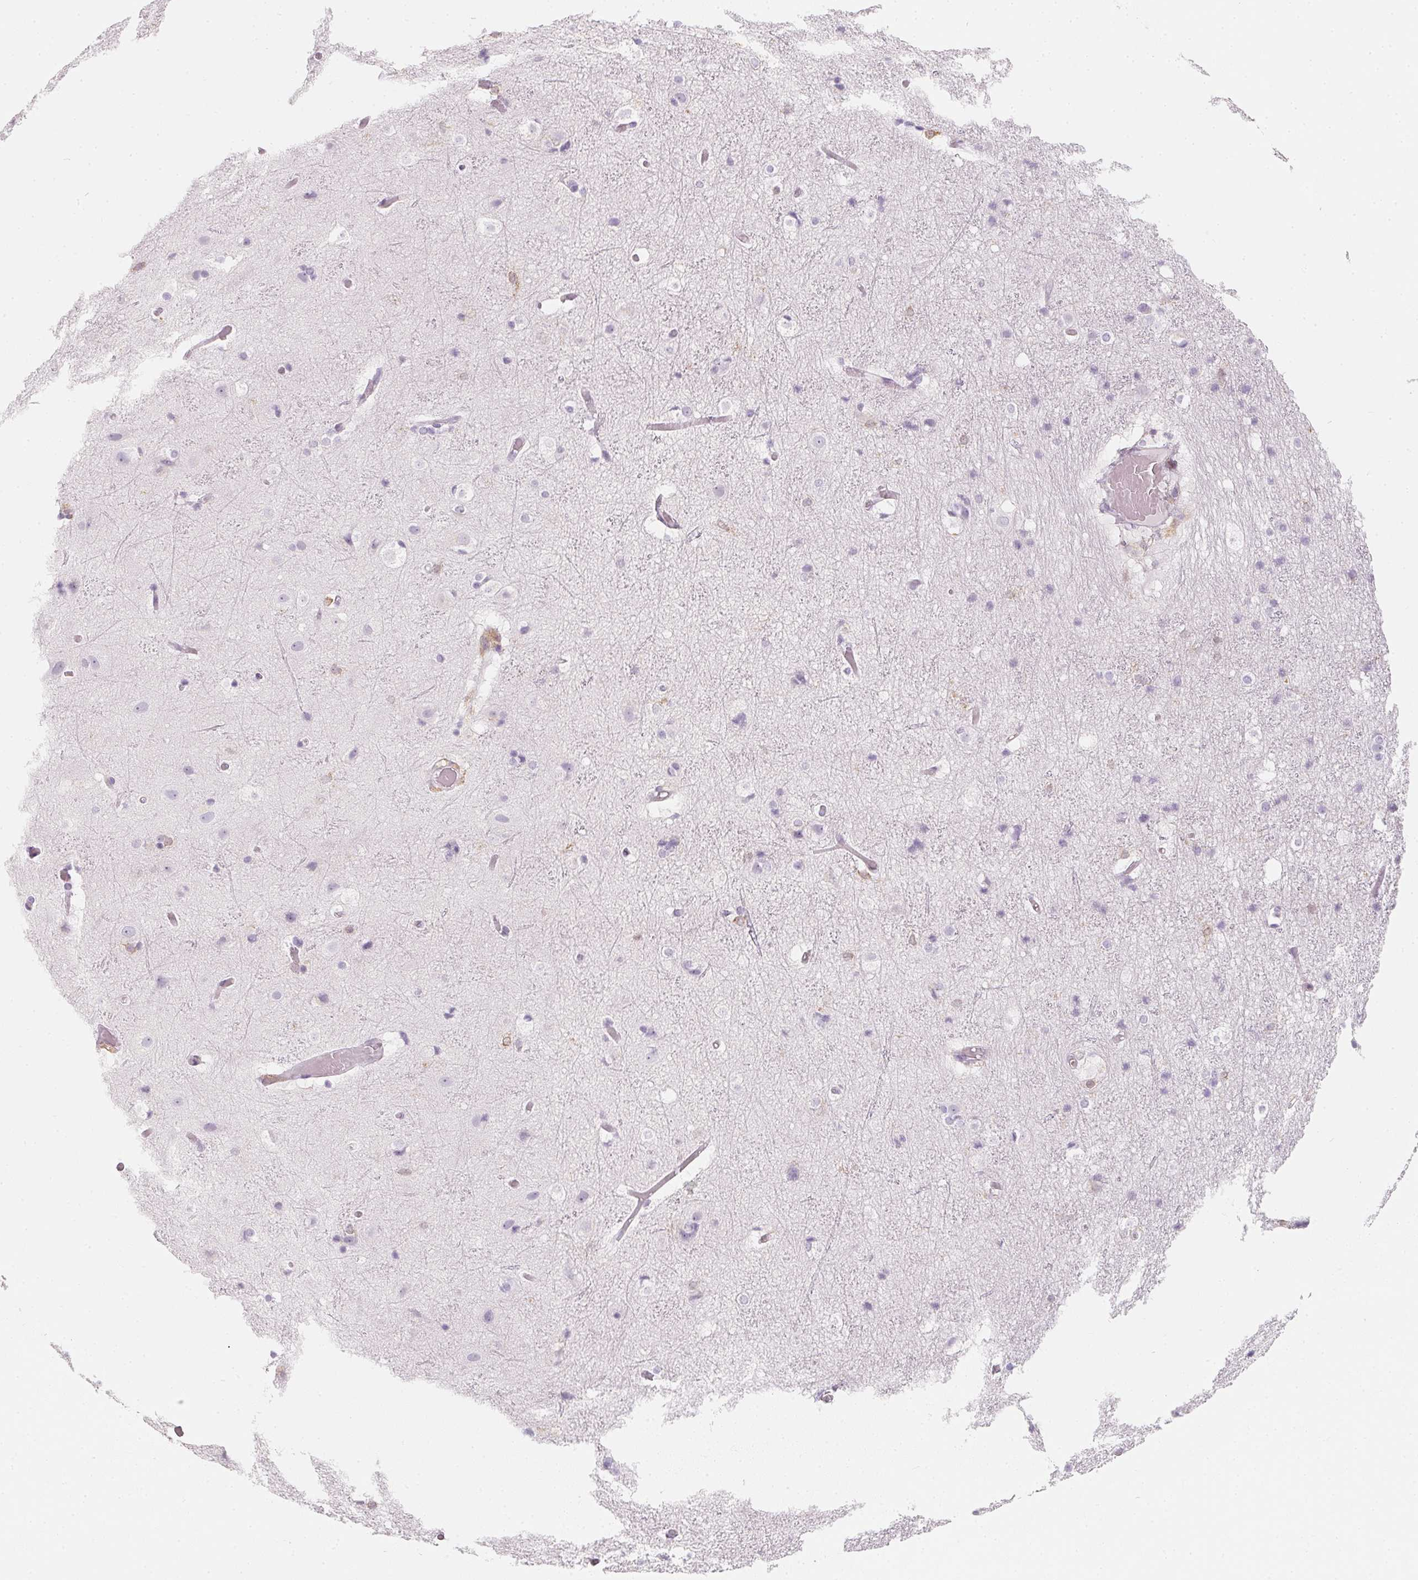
{"staining": {"intensity": "weak", "quantity": "<25%", "location": "cytoplasmic/membranous"}, "tissue": "cerebral cortex", "cell_type": "Endothelial cells", "image_type": "normal", "snomed": [{"axis": "morphology", "description": "Normal tissue, NOS"}, {"axis": "topography", "description": "Cerebral cortex"}], "caption": "Immunohistochemical staining of benign human cerebral cortex demonstrates no significant expression in endothelial cells.", "gene": "SOAT1", "patient": {"sex": "female", "age": 52}}